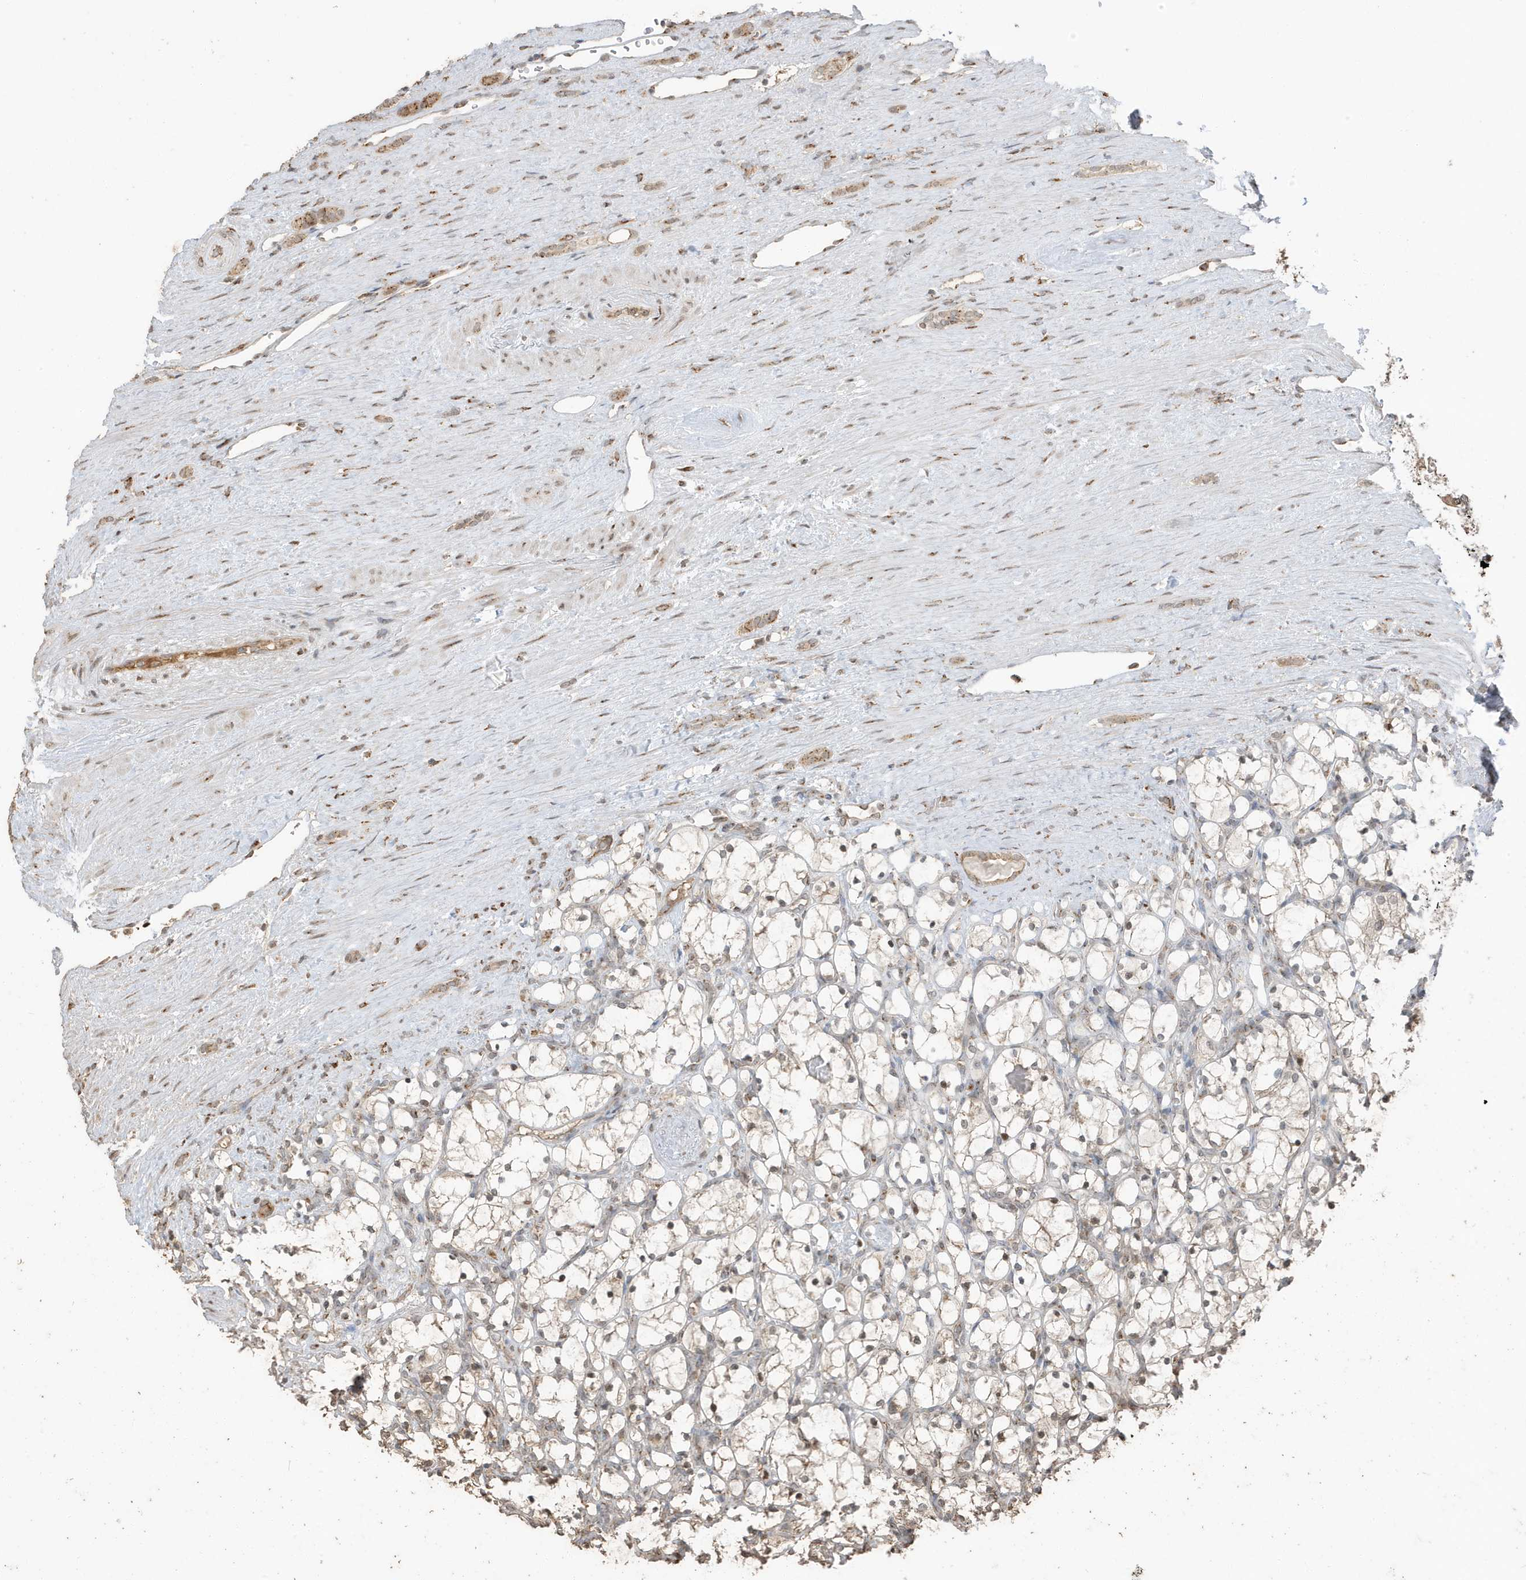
{"staining": {"intensity": "weak", "quantity": "<25%", "location": "cytoplasmic/membranous"}, "tissue": "renal cancer", "cell_type": "Tumor cells", "image_type": "cancer", "snomed": [{"axis": "morphology", "description": "Adenocarcinoma, NOS"}, {"axis": "topography", "description": "Kidney"}], "caption": "Tumor cells are negative for protein expression in human adenocarcinoma (renal).", "gene": "RER1", "patient": {"sex": "female", "age": 69}}